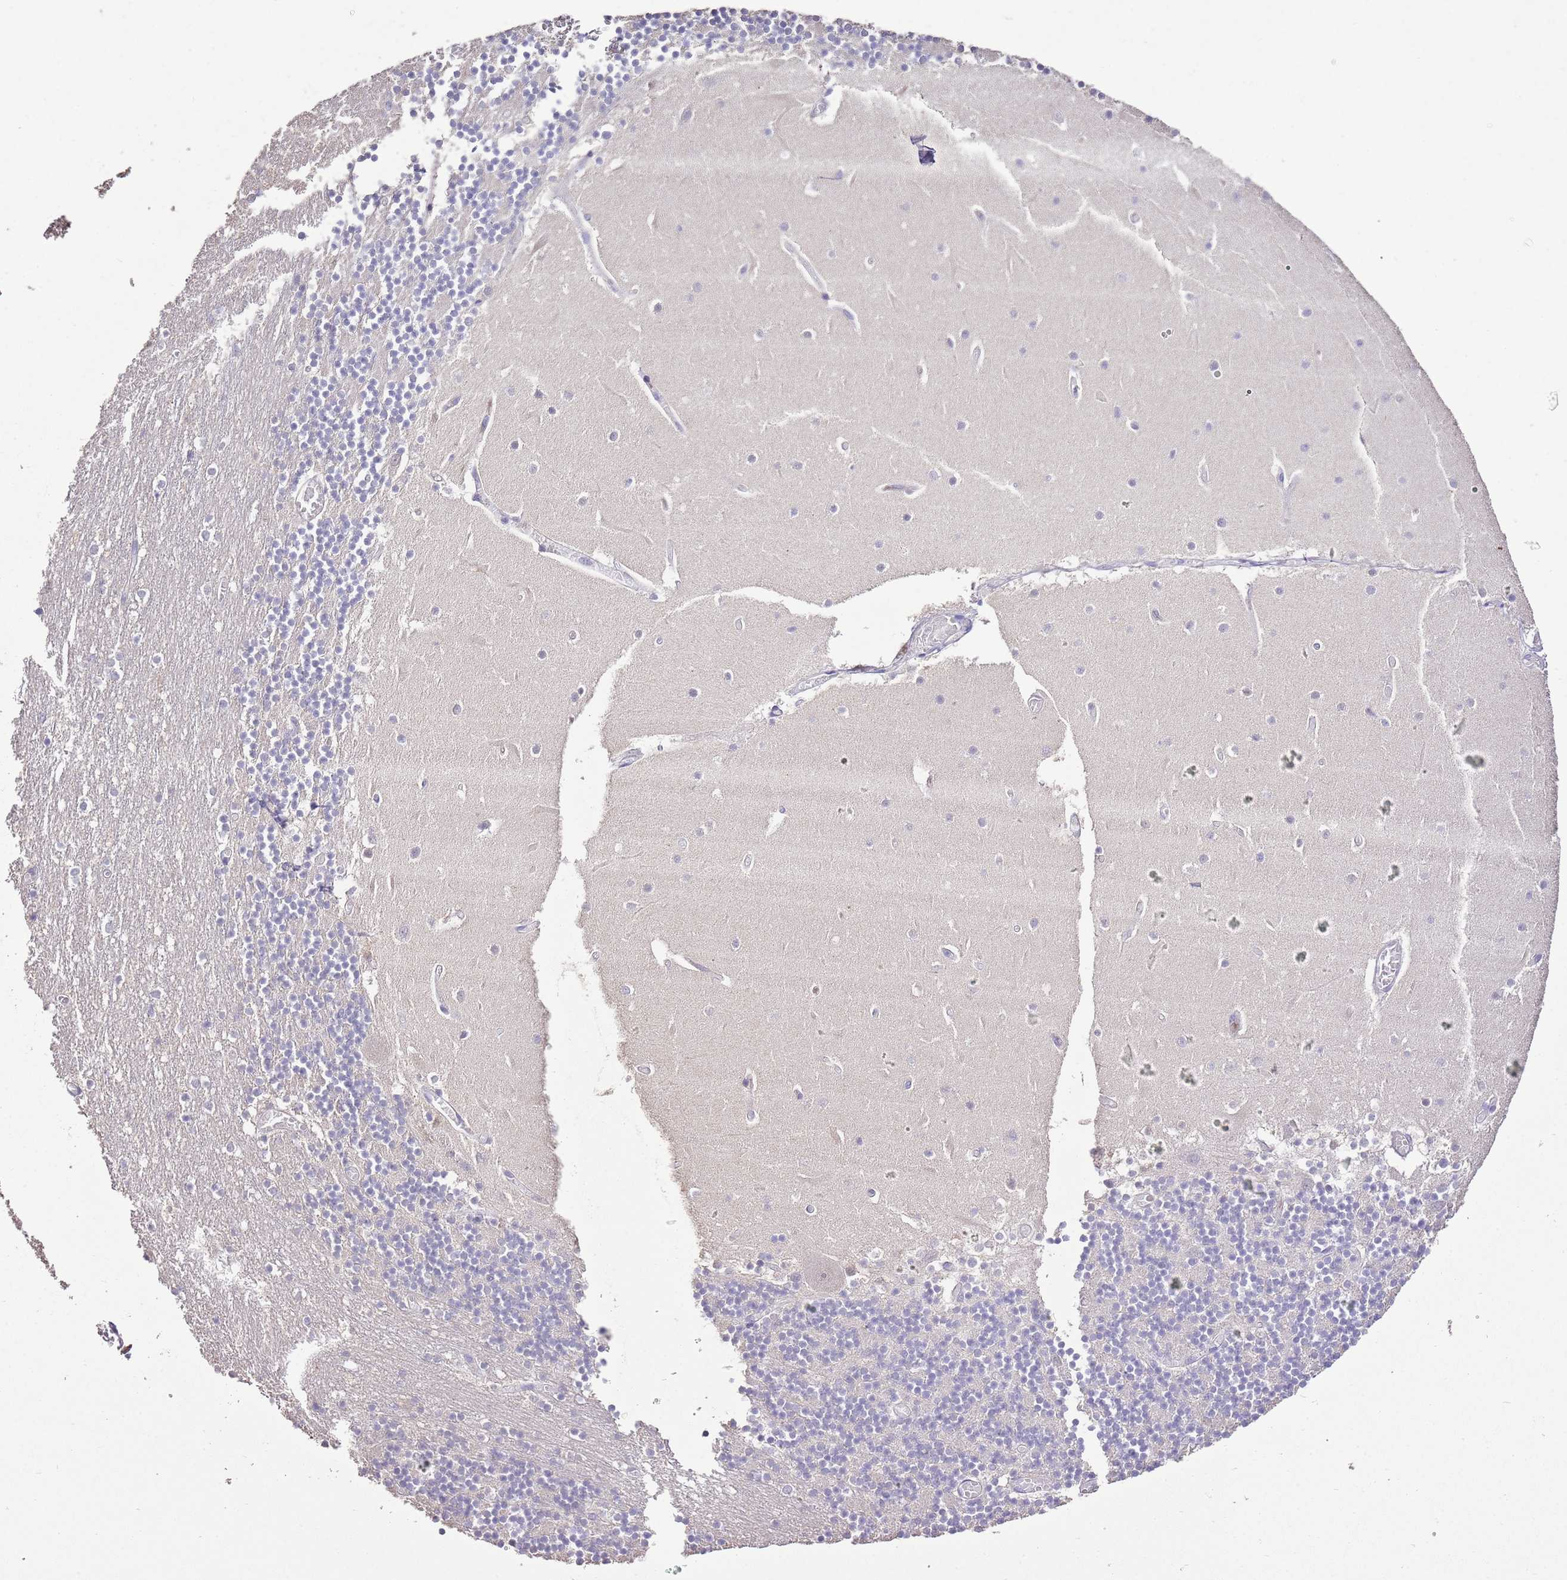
{"staining": {"intensity": "negative", "quantity": "none", "location": "none"}, "tissue": "cerebellum", "cell_type": "Cells in granular layer", "image_type": "normal", "snomed": [{"axis": "morphology", "description": "Normal tissue, NOS"}, {"axis": "topography", "description": "Cerebellum"}], "caption": "Cells in granular layer are negative for protein expression in benign human cerebellum. (DAB (3,3'-diaminobenzidine) immunohistochemistry with hematoxylin counter stain).", "gene": "IZUMO4", "patient": {"sex": "female", "age": 28}}